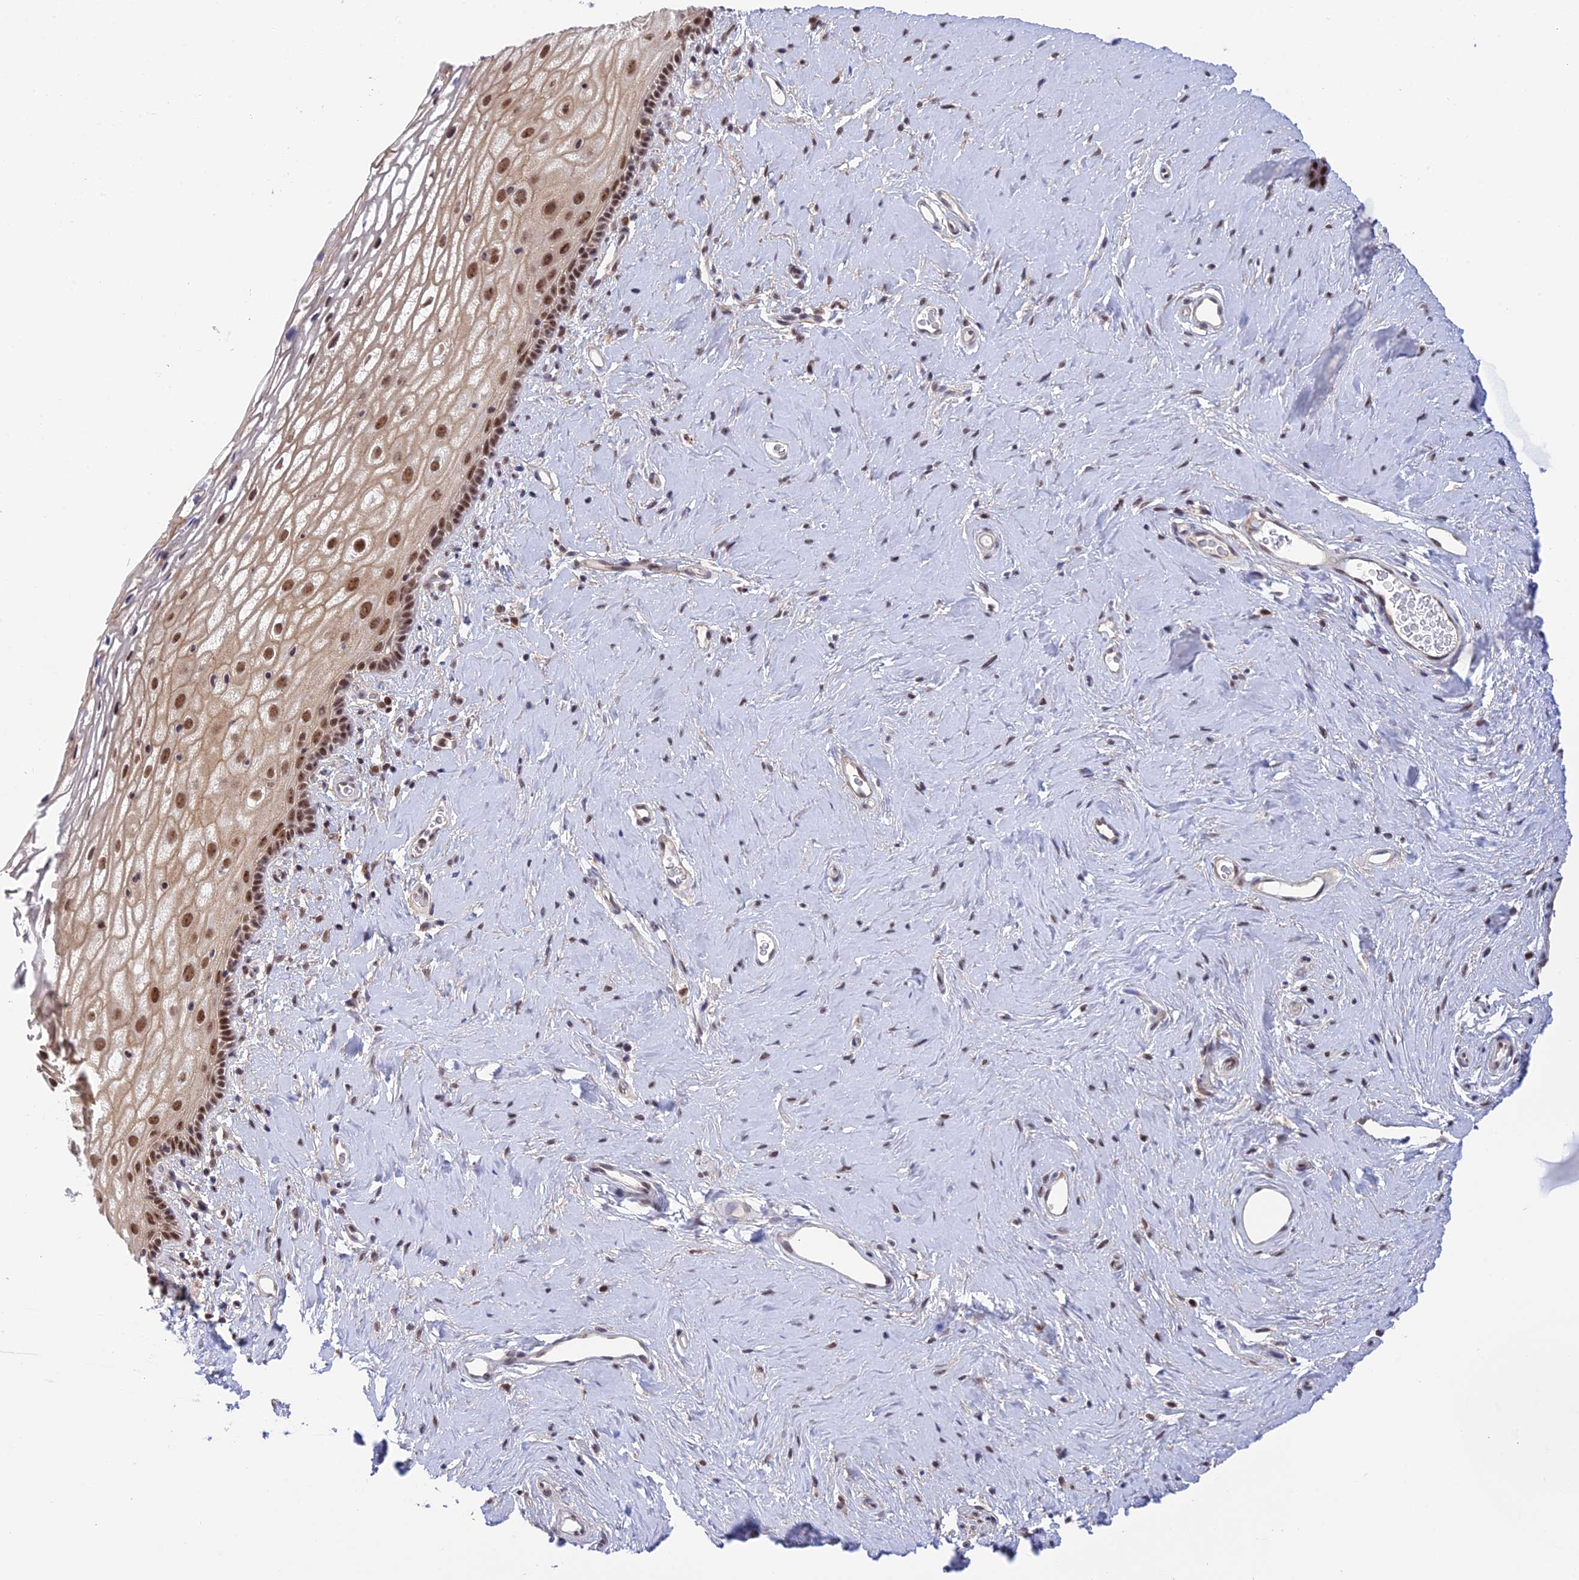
{"staining": {"intensity": "moderate", "quantity": ">75%", "location": "nuclear"}, "tissue": "vagina", "cell_type": "Squamous epithelial cells", "image_type": "normal", "snomed": [{"axis": "morphology", "description": "Normal tissue, NOS"}, {"axis": "morphology", "description": "Adenocarcinoma, NOS"}, {"axis": "topography", "description": "Rectum"}, {"axis": "topography", "description": "Vagina"}], "caption": "About >75% of squamous epithelial cells in normal human vagina reveal moderate nuclear protein staining as visualized by brown immunohistochemical staining.", "gene": "TCEA1", "patient": {"sex": "female", "age": 71}}